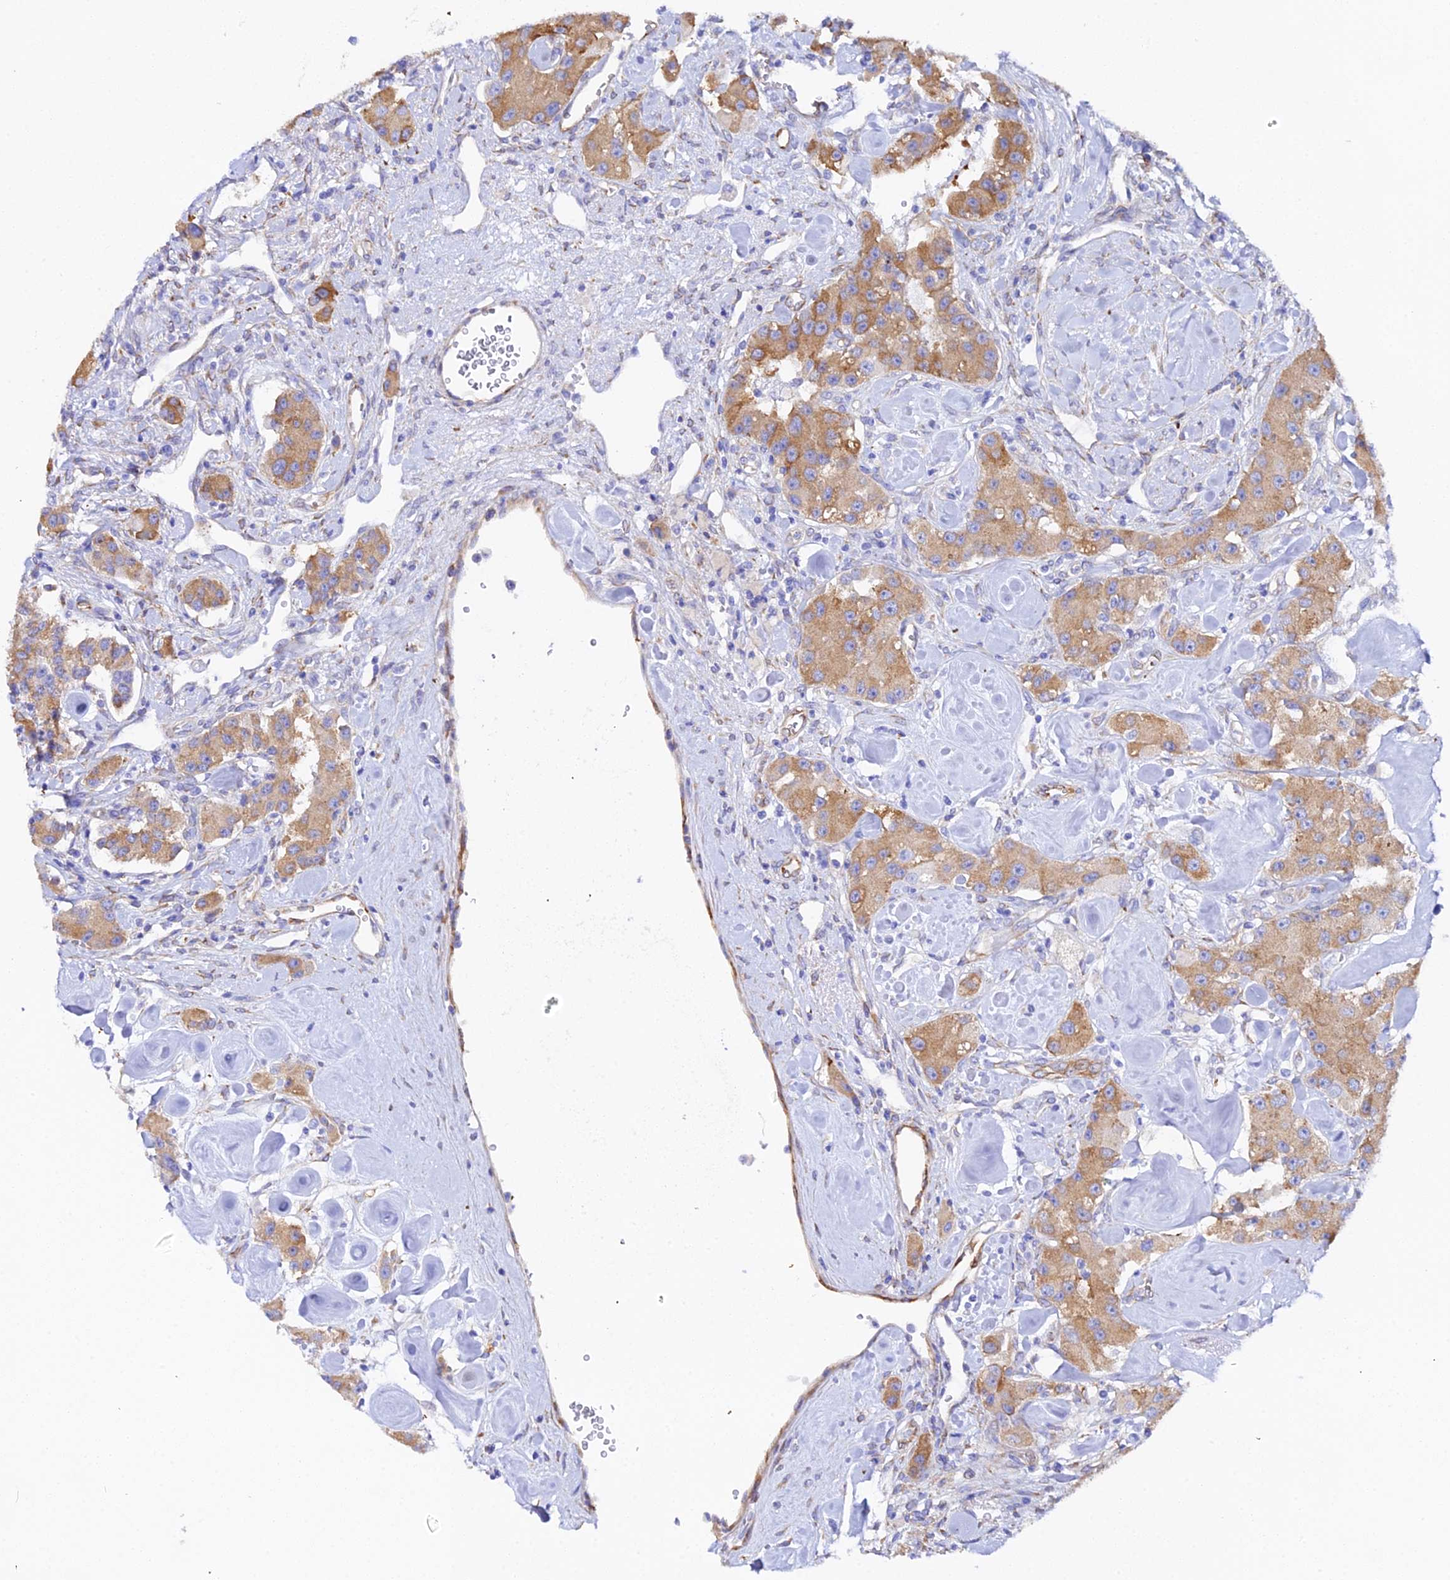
{"staining": {"intensity": "moderate", "quantity": ">75%", "location": "cytoplasmic/membranous"}, "tissue": "carcinoid", "cell_type": "Tumor cells", "image_type": "cancer", "snomed": [{"axis": "morphology", "description": "Carcinoid, malignant, NOS"}, {"axis": "topography", "description": "Pancreas"}], "caption": "This micrograph demonstrates carcinoid (malignant) stained with immunohistochemistry (IHC) to label a protein in brown. The cytoplasmic/membranous of tumor cells show moderate positivity for the protein. Nuclei are counter-stained blue.", "gene": "CFAP45", "patient": {"sex": "male", "age": 41}}